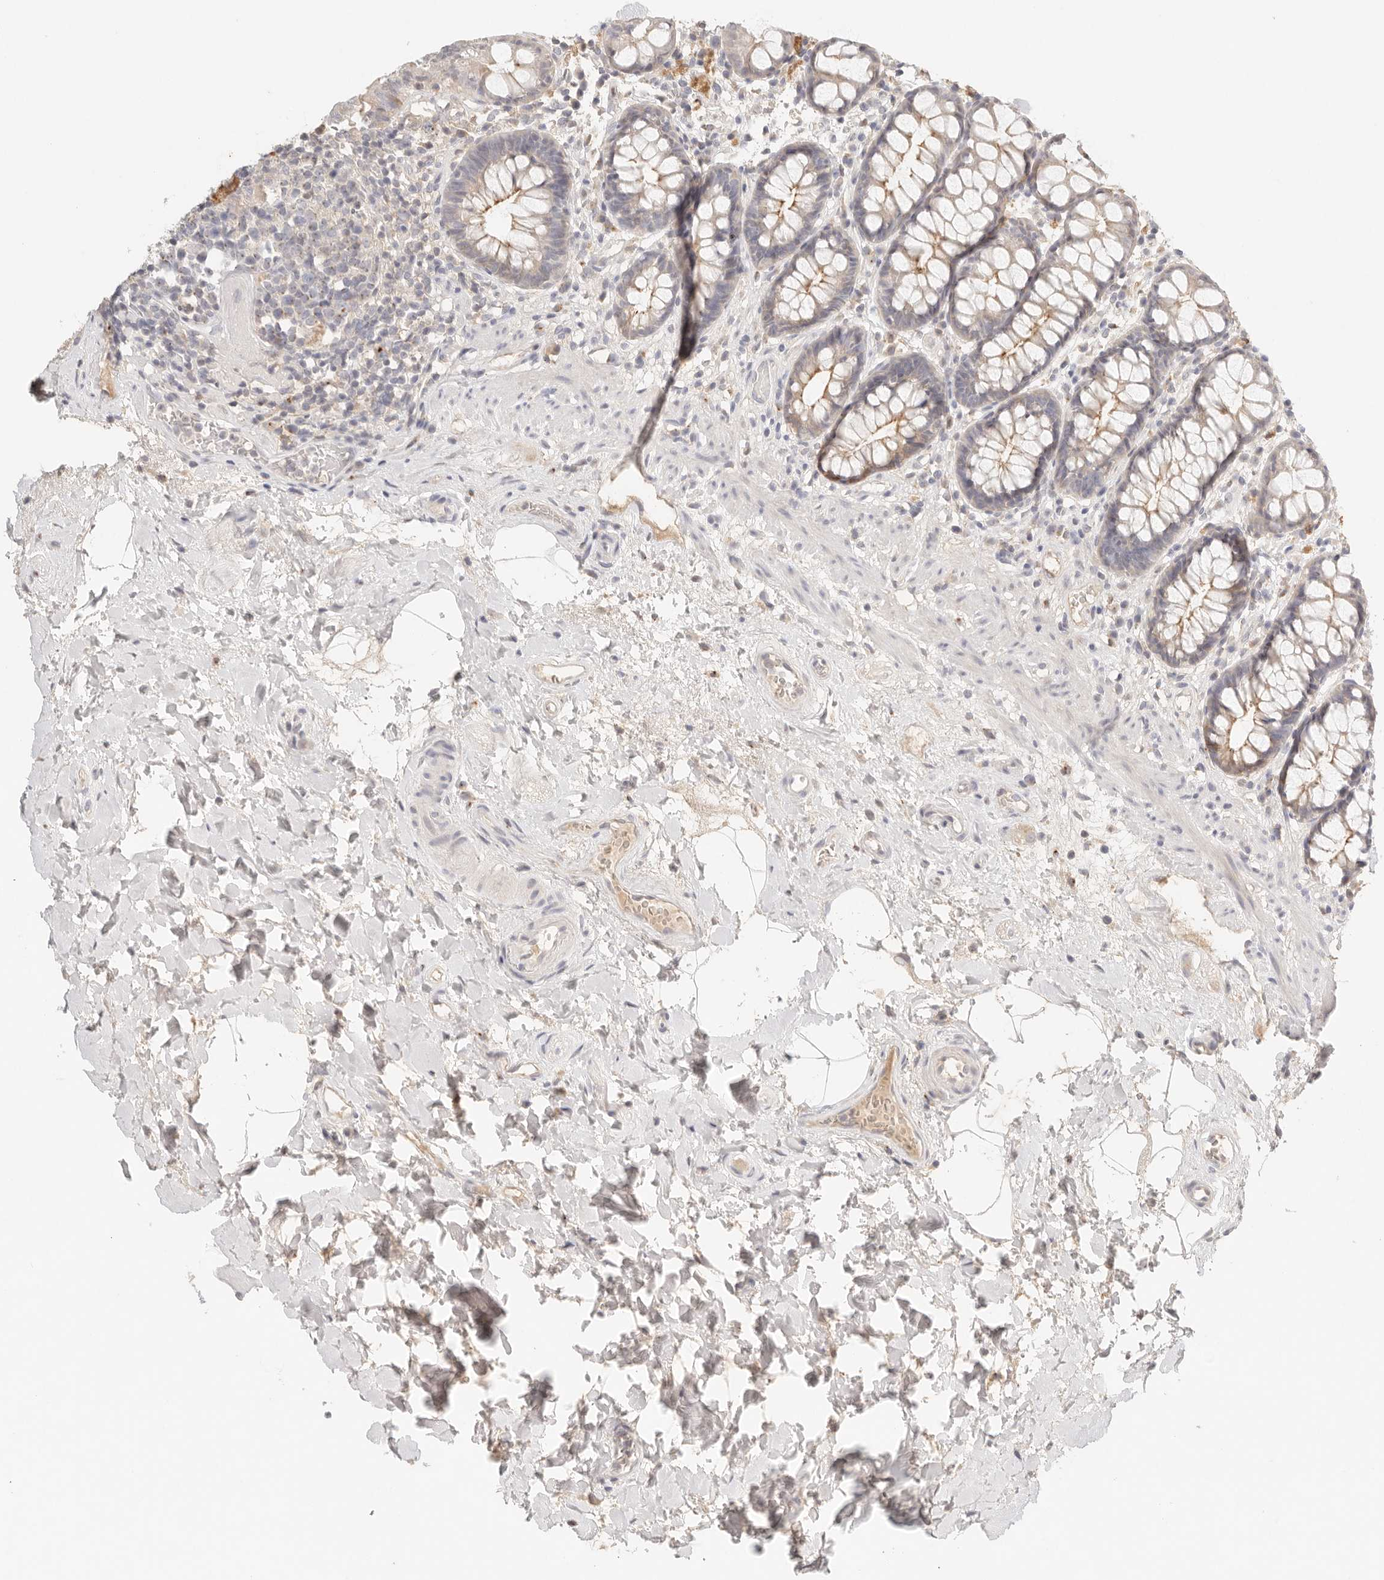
{"staining": {"intensity": "weak", "quantity": "<25%", "location": "cytoplasmic/membranous"}, "tissue": "rectum", "cell_type": "Glandular cells", "image_type": "normal", "snomed": [{"axis": "morphology", "description": "Normal tissue, NOS"}, {"axis": "topography", "description": "Rectum"}], "caption": "Immunohistochemistry (IHC) of normal rectum exhibits no expression in glandular cells.", "gene": "CEP120", "patient": {"sex": "male", "age": 64}}